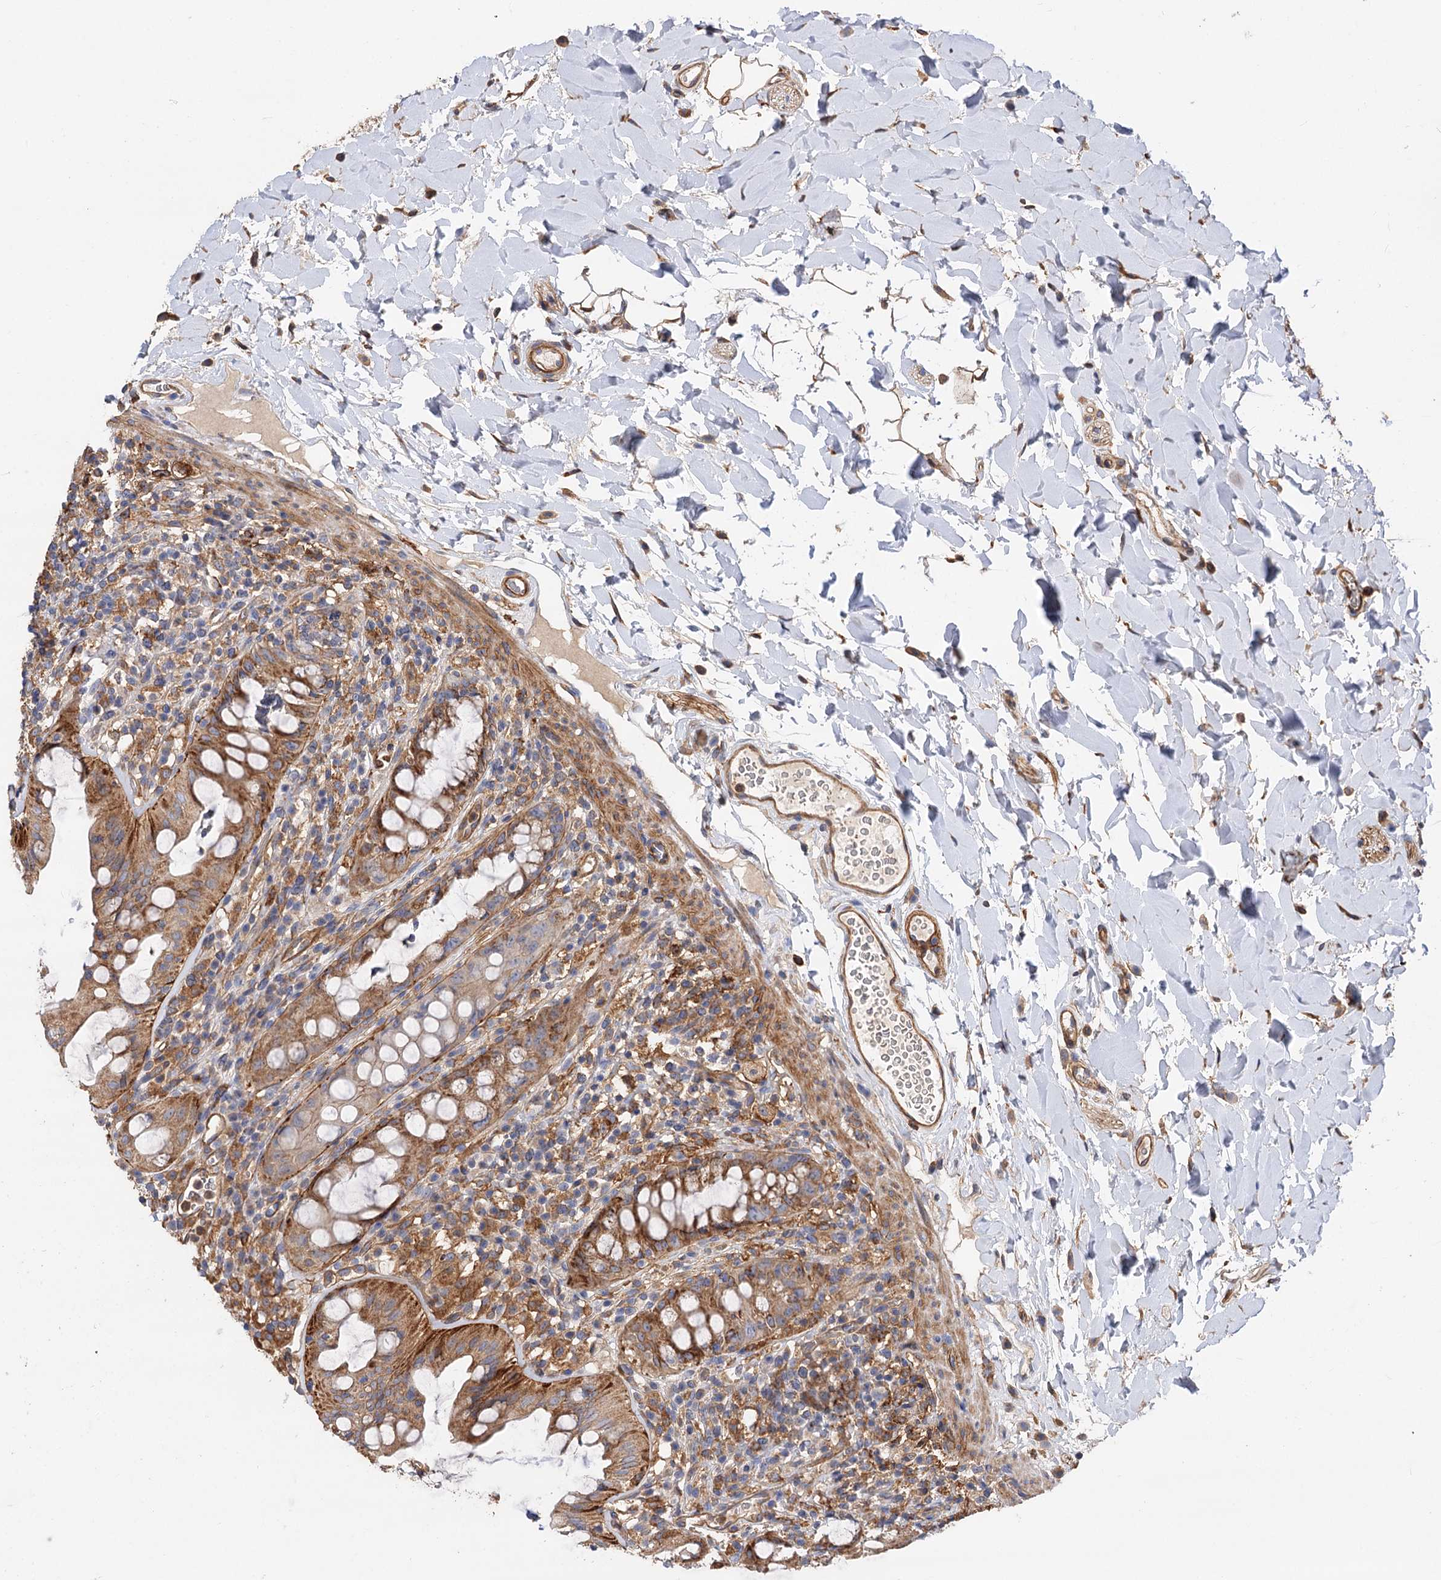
{"staining": {"intensity": "moderate", "quantity": ">75%", "location": "cytoplasmic/membranous"}, "tissue": "rectum", "cell_type": "Glandular cells", "image_type": "normal", "snomed": [{"axis": "morphology", "description": "Normal tissue, NOS"}, {"axis": "topography", "description": "Rectum"}], "caption": "Unremarkable rectum exhibits moderate cytoplasmic/membranous expression in about >75% of glandular cells.", "gene": "CSAD", "patient": {"sex": "female", "age": 57}}